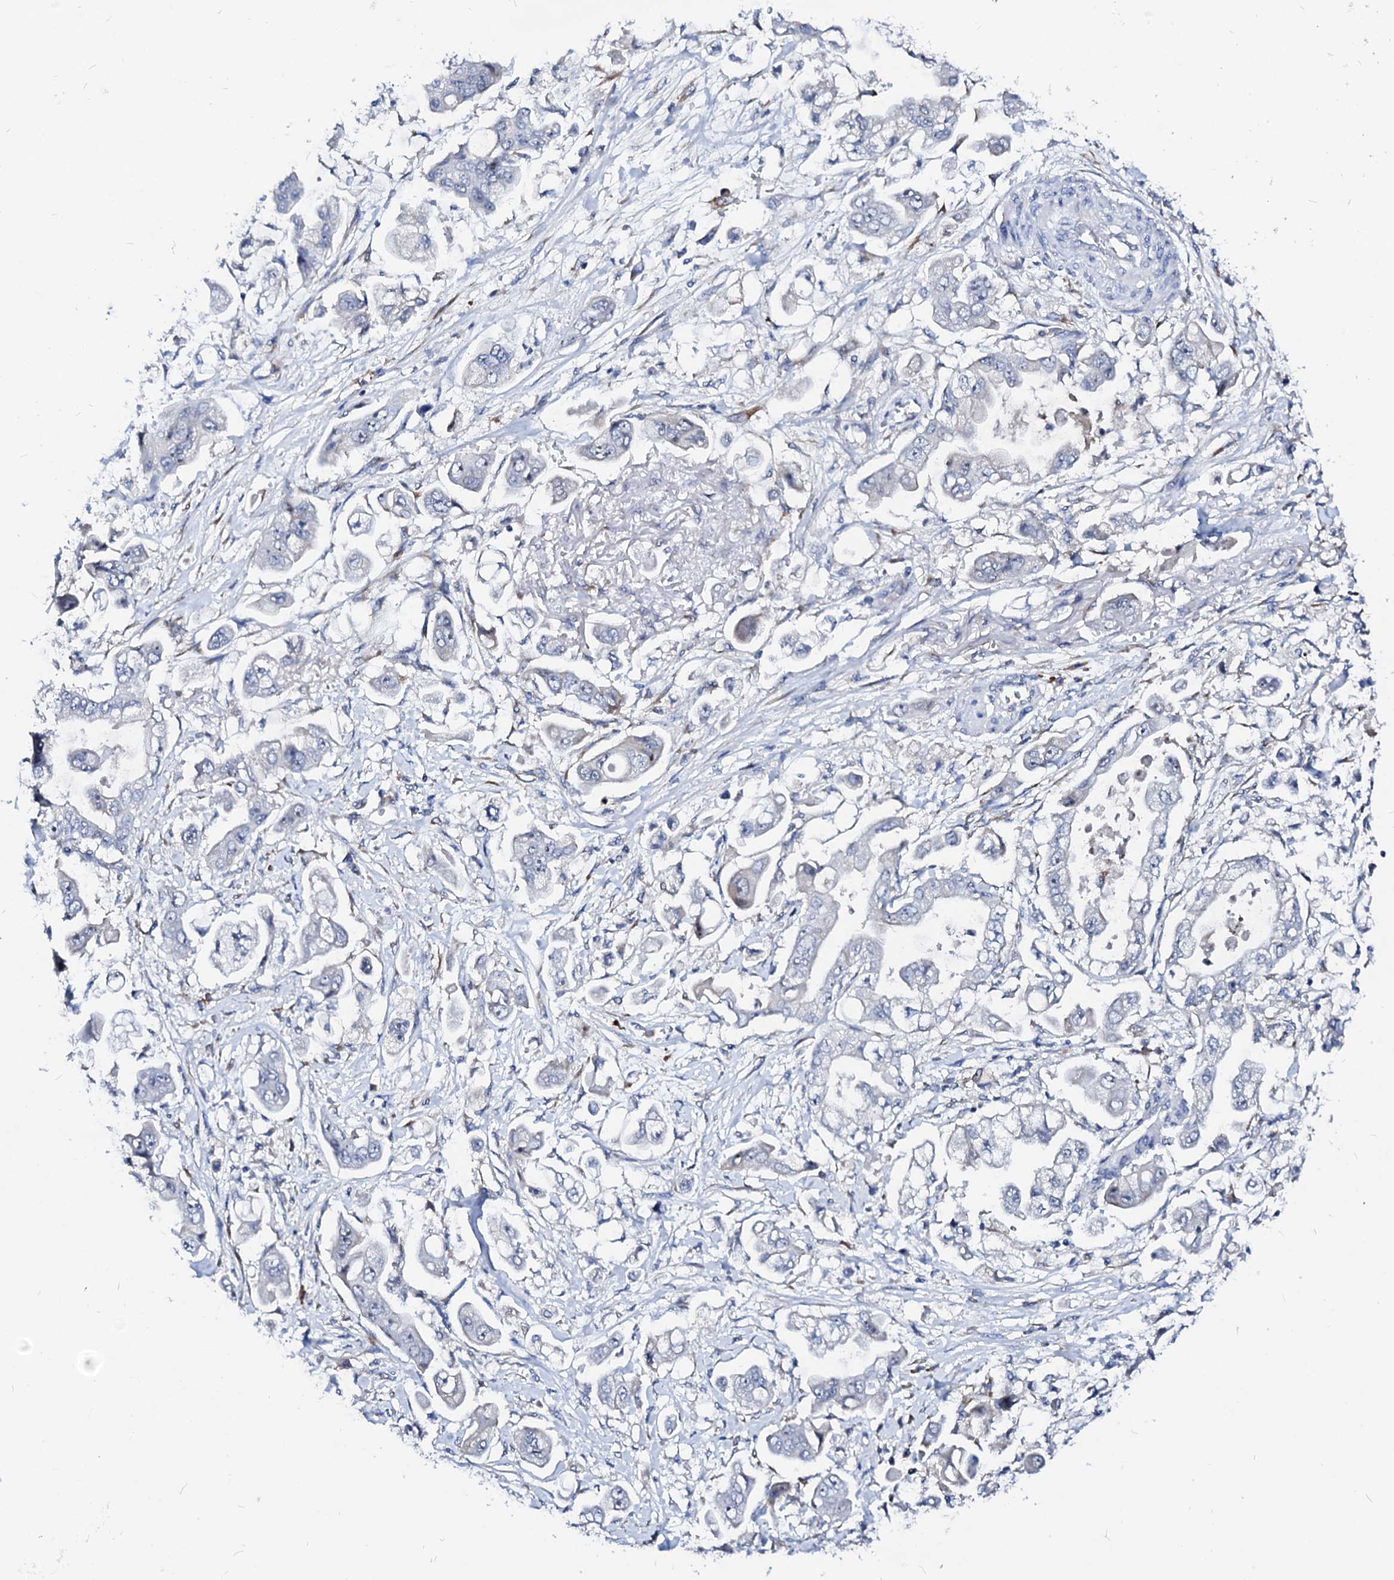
{"staining": {"intensity": "negative", "quantity": "none", "location": "none"}, "tissue": "stomach cancer", "cell_type": "Tumor cells", "image_type": "cancer", "snomed": [{"axis": "morphology", "description": "Adenocarcinoma, NOS"}, {"axis": "topography", "description": "Stomach"}], "caption": "High power microscopy micrograph of an immunohistochemistry image of stomach adenocarcinoma, revealing no significant expression in tumor cells.", "gene": "BTBD16", "patient": {"sex": "male", "age": 62}}